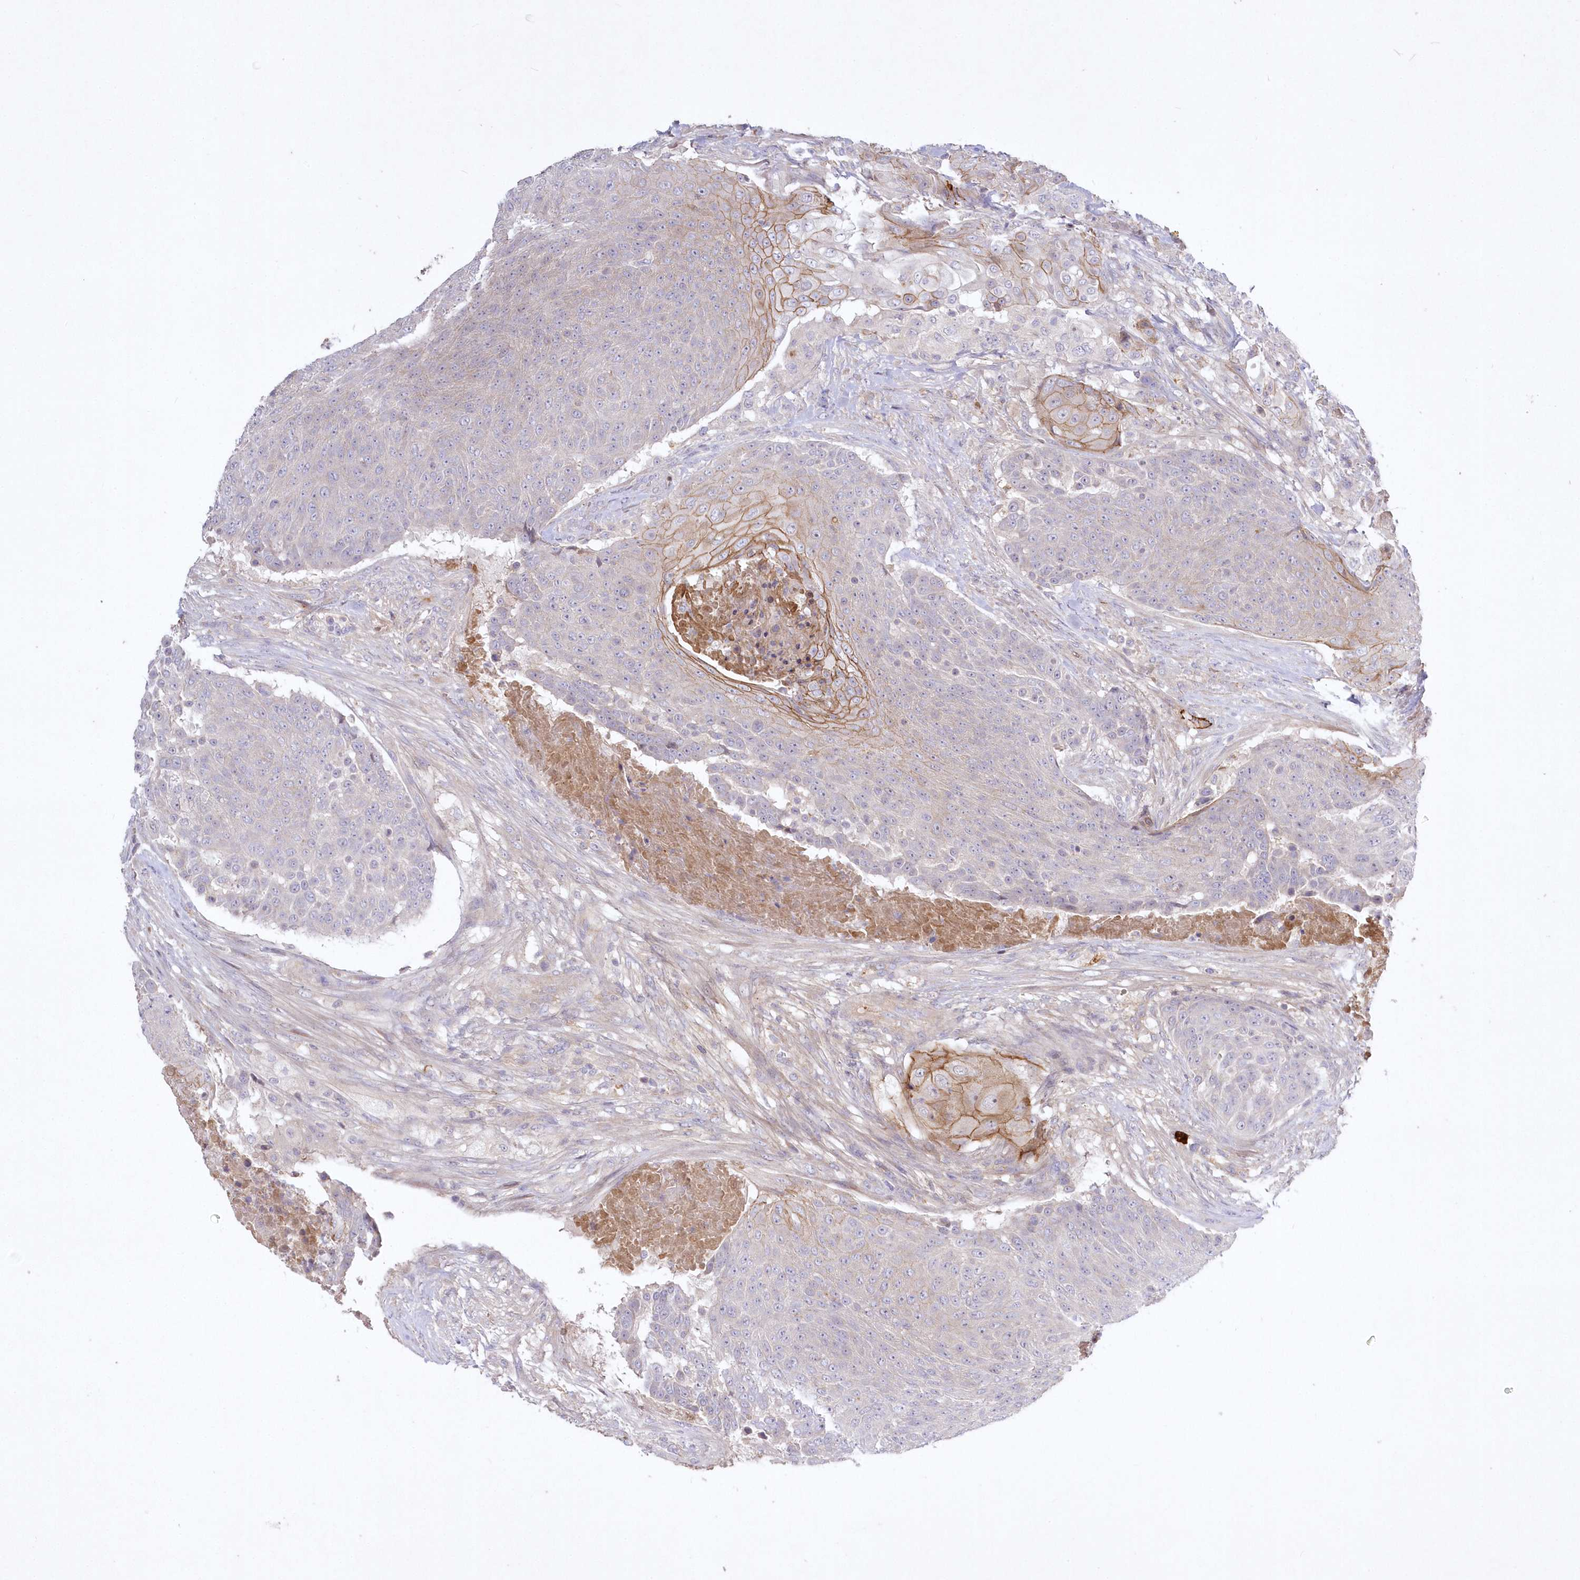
{"staining": {"intensity": "moderate", "quantity": "<25%", "location": "cytoplasmic/membranous"}, "tissue": "urothelial cancer", "cell_type": "Tumor cells", "image_type": "cancer", "snomed": [{"axis": "morphology", "description": "Urothelial carcinoma, High grade"}, {"axis": "topography", "description": "Urinary bladder"}], "caption": "Immunohistochemical staining of human urothelial cancer demonstrates low levels of moderate cytoplasmic/membranous protein staining in about <25% of tumor cells.", "gene": "WBP1L", "patient": {"sex": "female", "age": 63}}